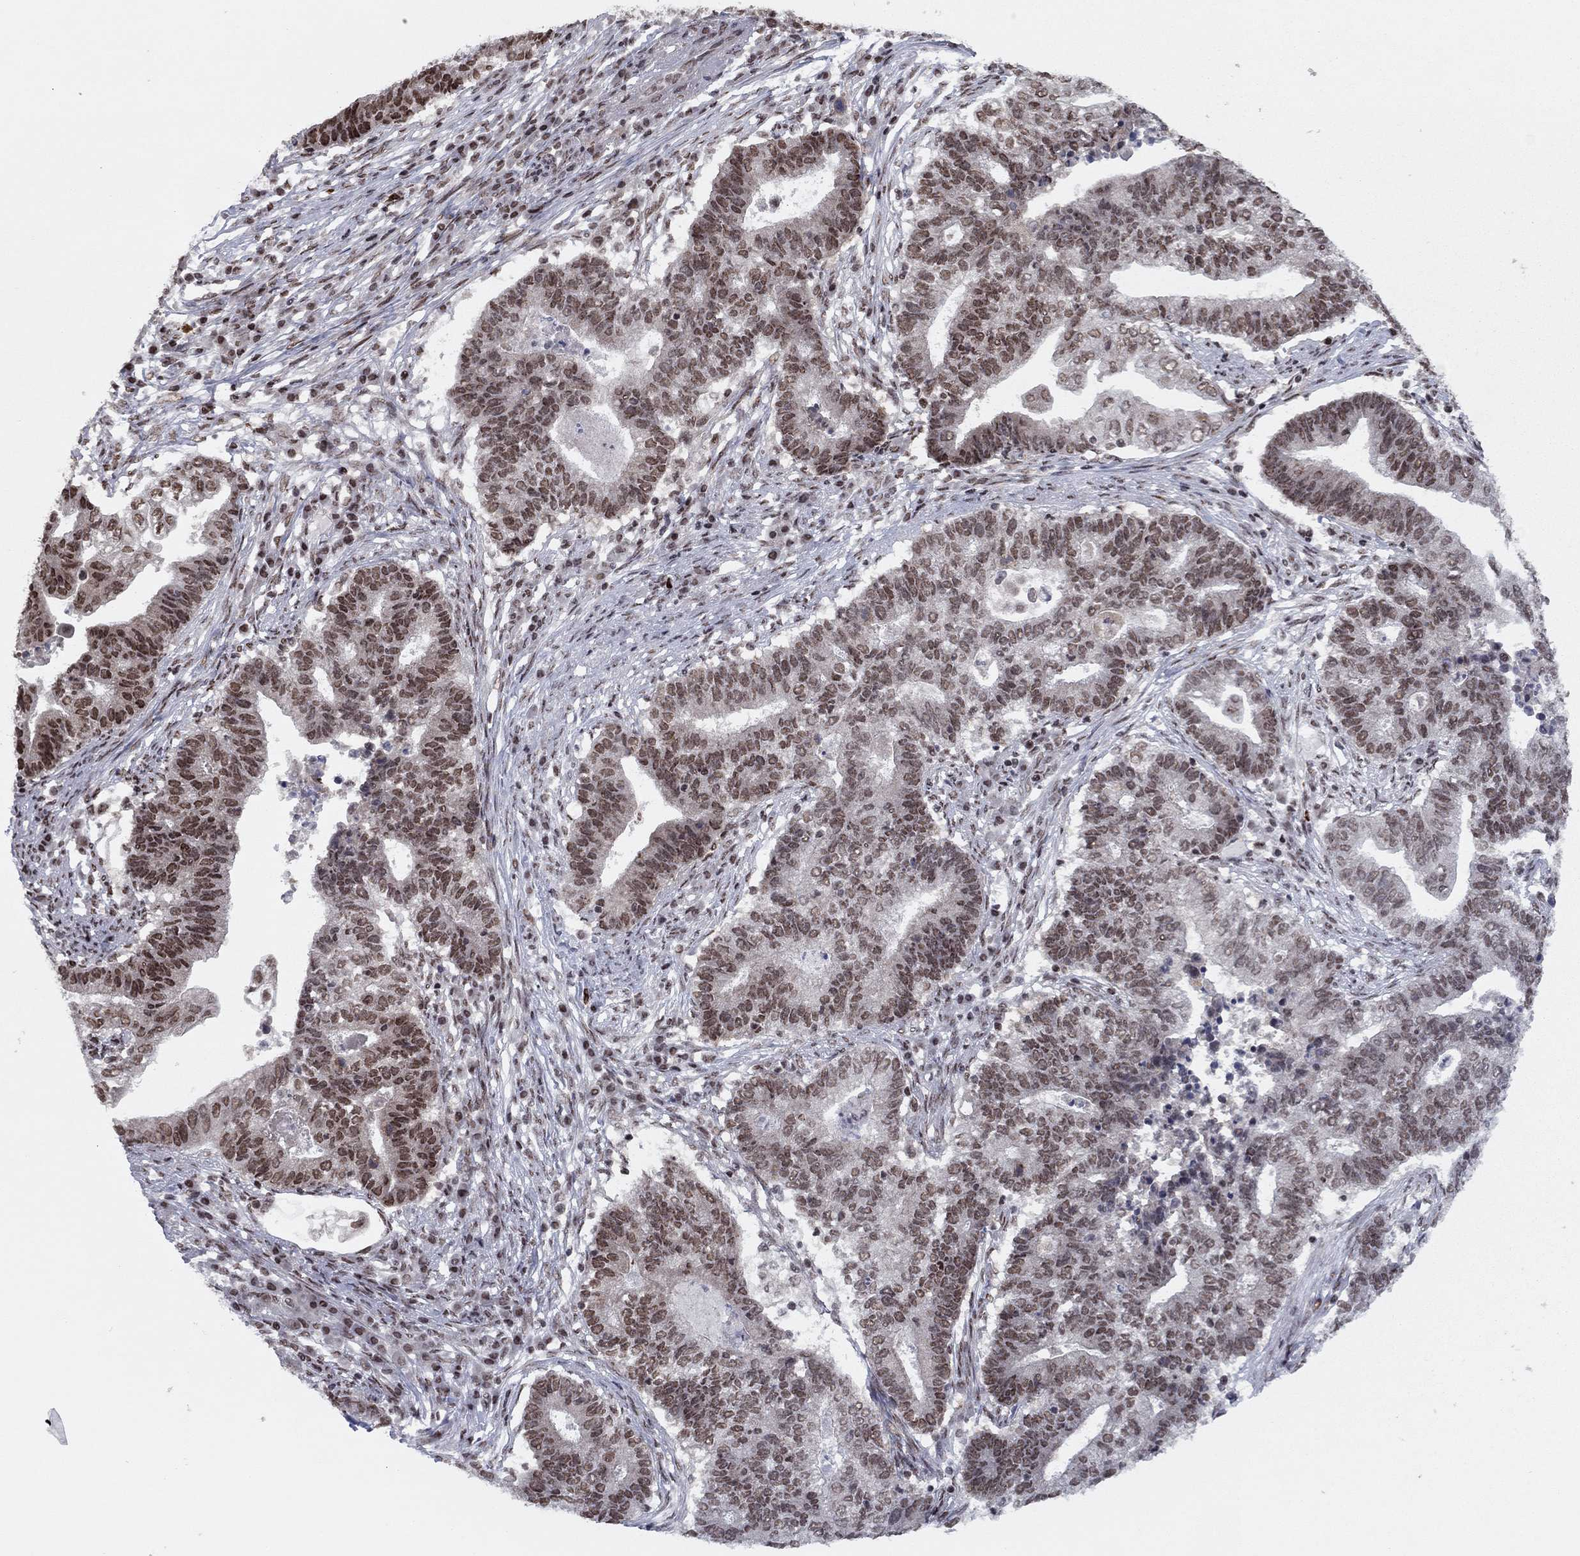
{"staining": {"intensity": "strong", "quantity": "<25%", "location": "nuclear"}, "tissue": "endometrial cancer", "cell_type": "Tumor cells", "image_type": "cancer", "snomed": [{"axis": "morphology", "description": "Adenocarcinoma, NOS"}, {"axis": "topography", "description": "Uterus"}, {"axis": "topography", "description": "Endometrium"}], "caption": "Human adenocarcinoma (endometrial) stained for a protein (brown) shows strong nuclear positive expression in about <25% of tumor cells.", "gene": "USP54", "patient": {"sex": "female", "age": 54}}